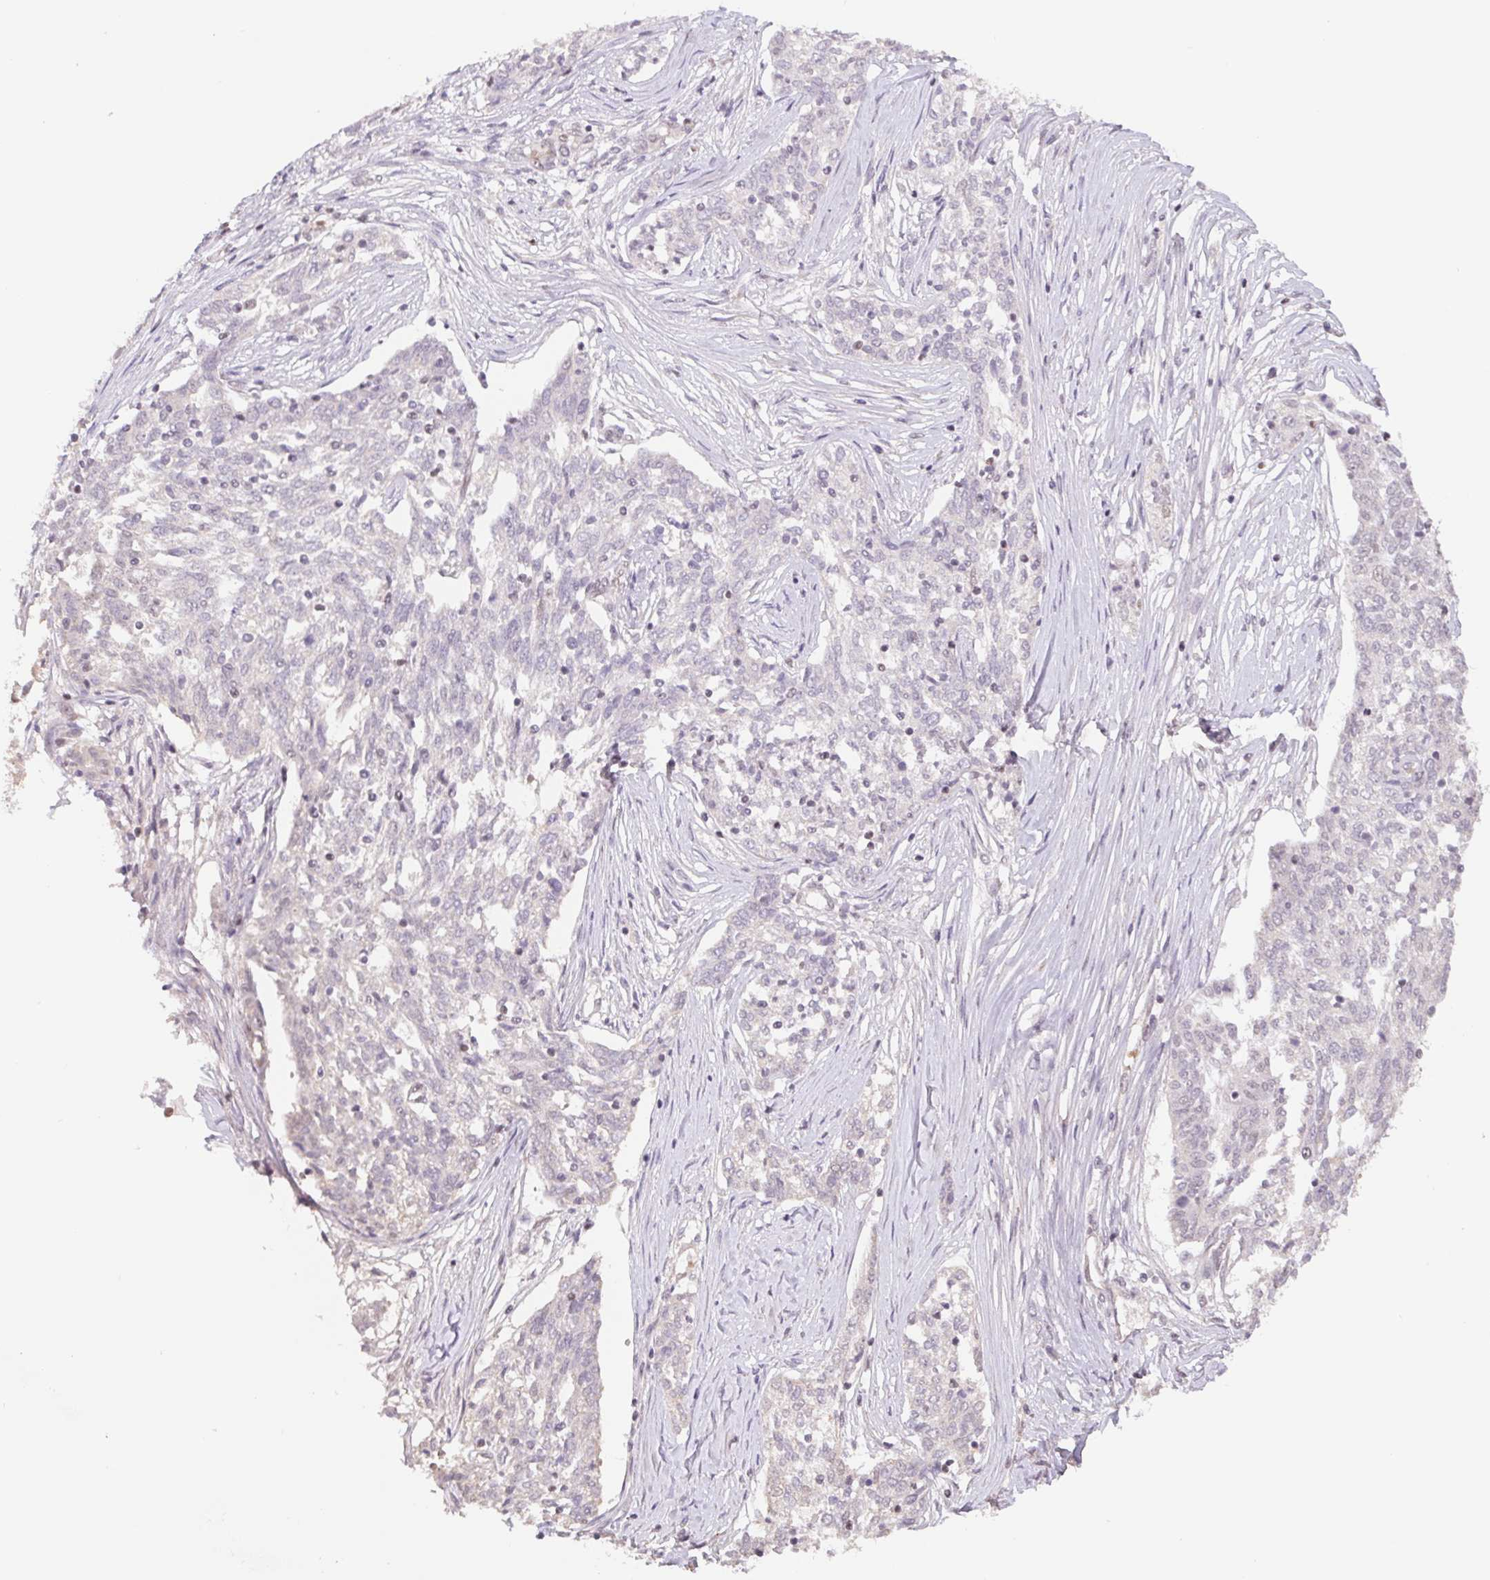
{"staining": {"intensity": "negative", "quantity": "none", "location": "none"}, "tissue": "ovarian cancer", "cell_type": "Tumor cells", "image_type": "cancer", "snomed": [{"axis": "morphology", "description": "Cystadenocarcinoma, serous, NOS"}, {"axis": "topography", "description": "Ovary"}], "caption": "Ovarian cancer stained for a protein using immunohistochemistry exhibits no expression tumor cells.", "gene": "TRERF1", "patient": {"sex": "female", "age": 67}}